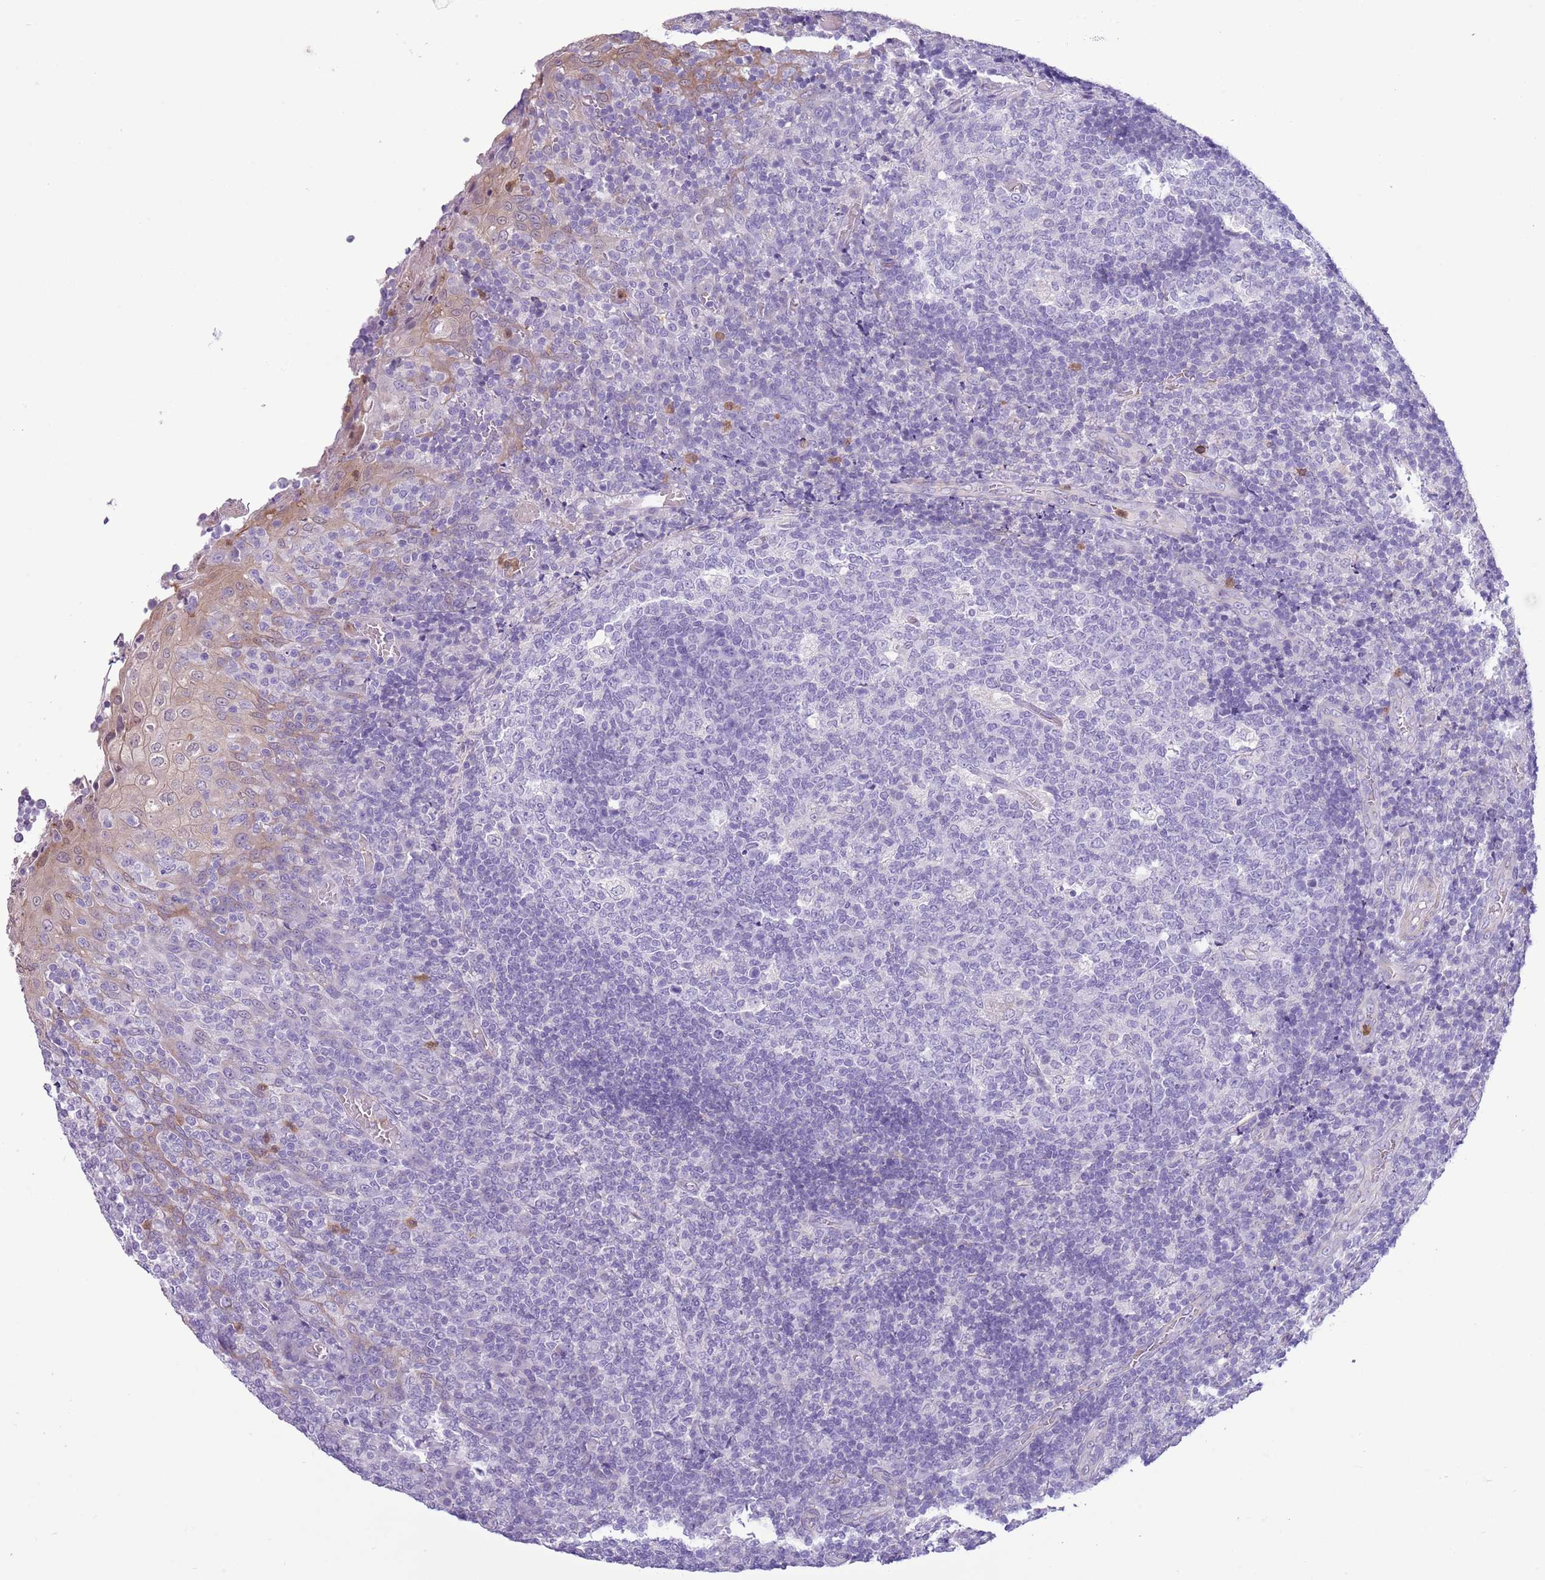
{"staining": {"intensity": "weak", "quantity": "<25%", "location": "cytoplasmic/membranous"}, "tissue": "tonsil", "cell_type": "Germinal center cells", "image_type": "normal", "snomed": [{"axis": "morphology", "description": "Normal tissue, NOS"}, {"axis": "topography", "description": "Tonsil"}], "caption": "IHC micrograph of unremarkable tonsil: tonsil stained with DAB reveals no significant protein staining in germinal center cells. The staining is performed using DAB brown chromogen with nuclei counter-stained in using hematoxylin.", "gene": "OR6M1", "patient": {"sex": "female", "age": 19}}